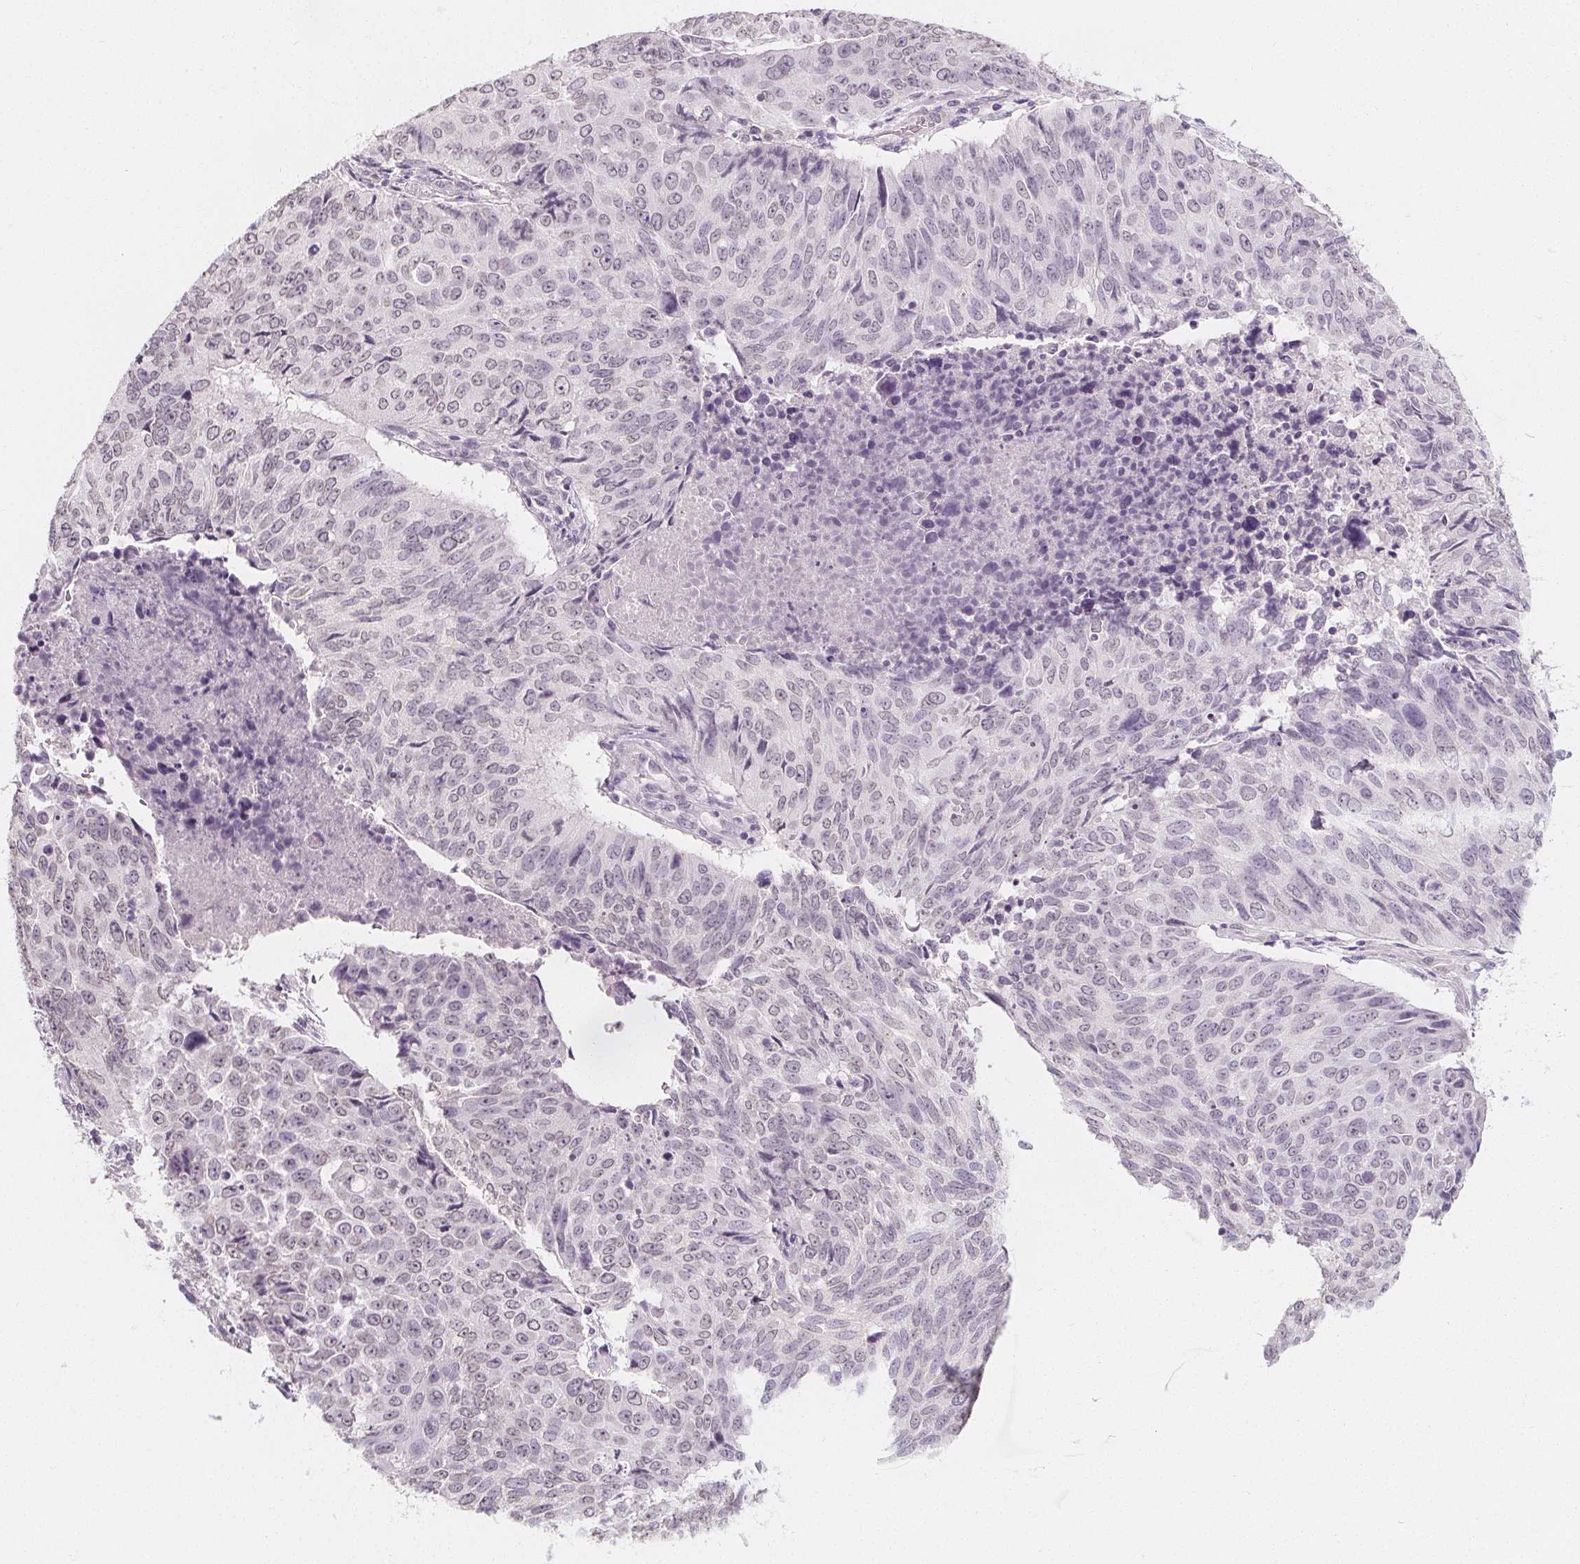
{"staining": {"intensity": "negative", "quantity": "none", "location": "none"}, "tissue": "lung cancer", "cell_type": "Tumor cells", "image_type": "cancer", "snomed": [{"axis": "morphology", "description": "Normal tissue, NOS"}, {"axis": "morphology", "description": "Squamous cell carcinoma, NOS"}, {"axis": "topography", "description": "Bronchus"}, {"axis": "topography", "description": "Lung"}], "caption": "Tumor cells show no significant protein positivity in lung cancer (squamous cell carcinoma).", "gene": "DBX2", "patient": {"sex": "male", "age": 64}}